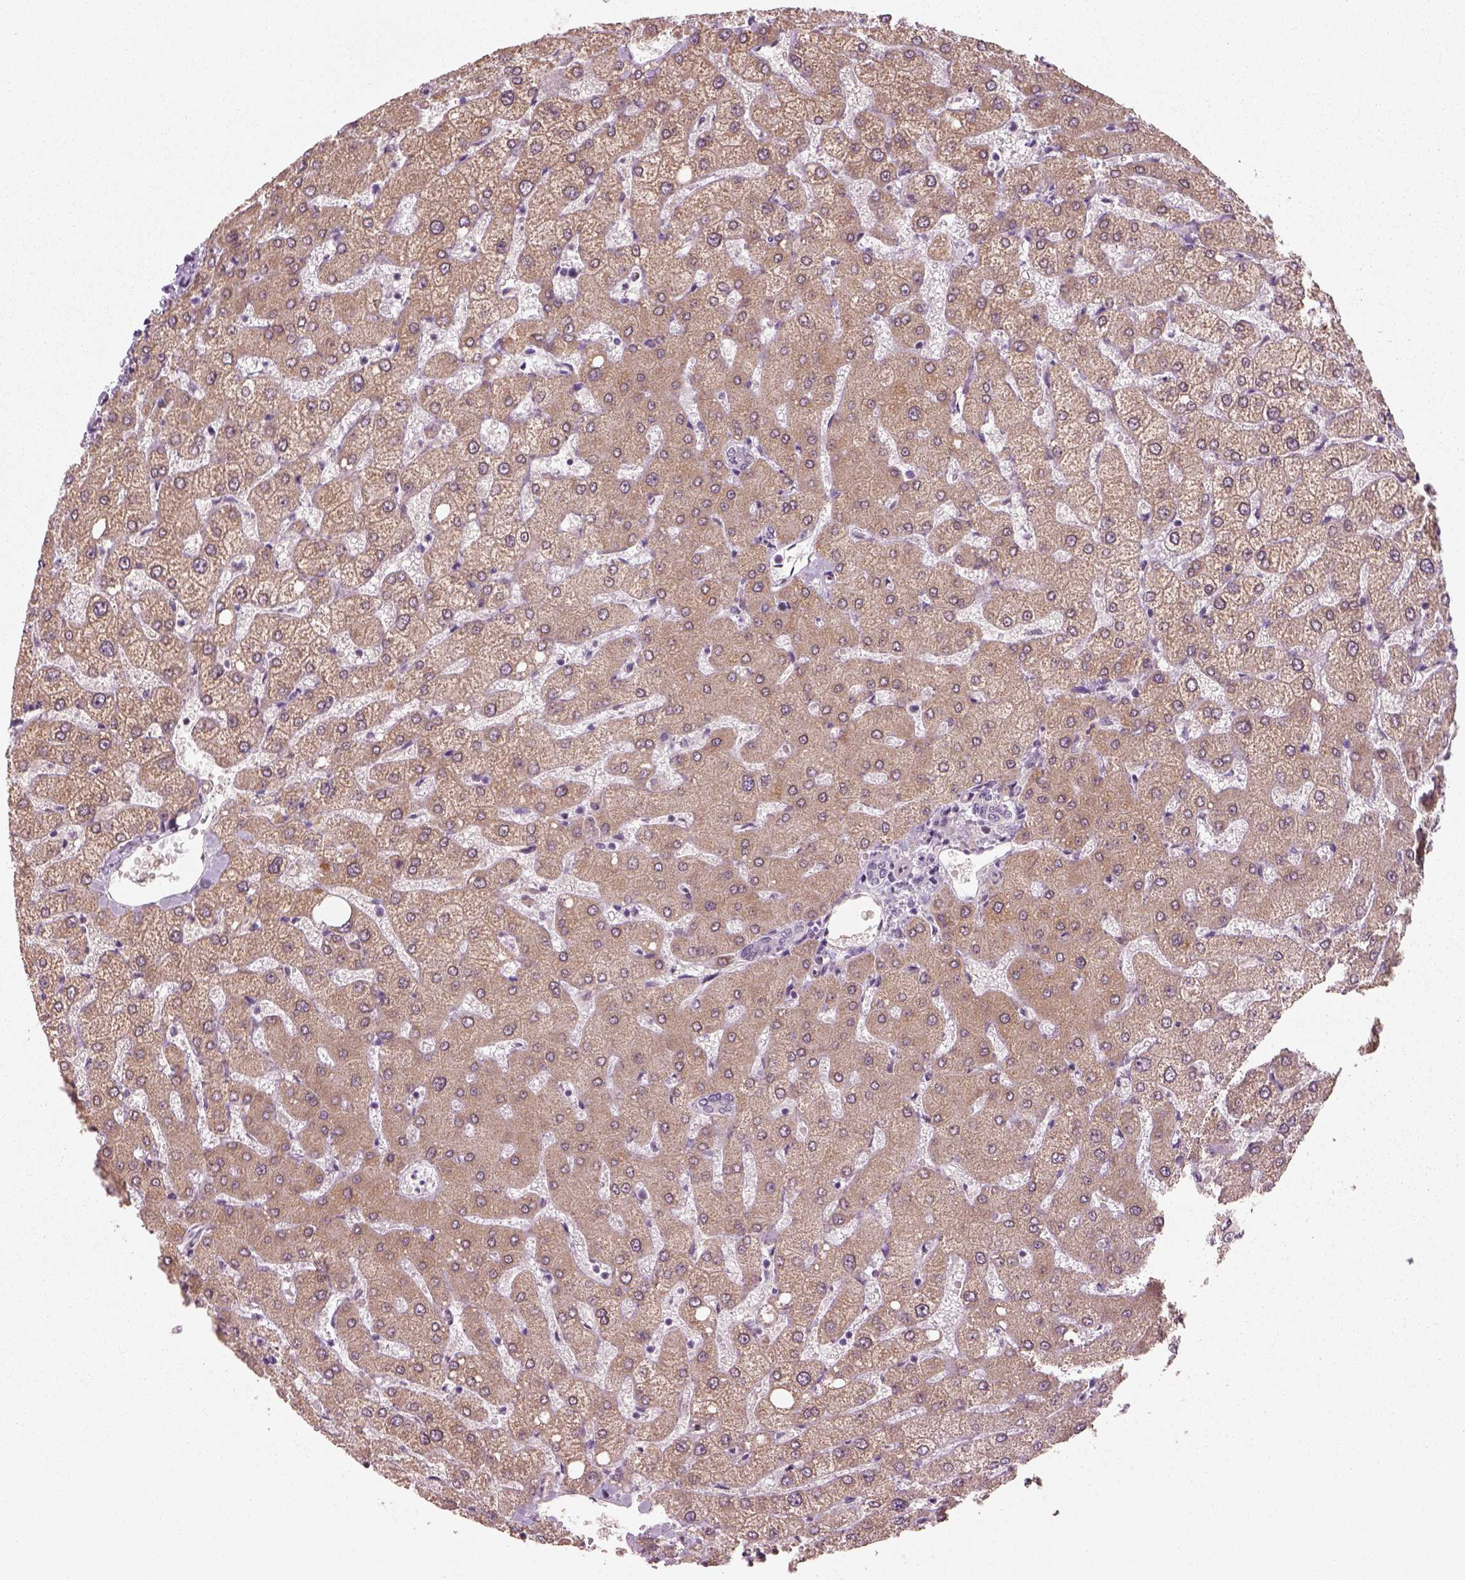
{"staining": {"intensity": "negative", "quantity": "none", "location": "none"}, "tissue": "liver", "cell_type": "Cholangiocytes", "image_type": "normal", "snomed": [{"axis": "morphology", "description": "Normal tissue, NOS"}, {"axis": "topography", "description": "Liver"}], "caption": "There is no significant staining in cholangiocytes of liver. The staining is performed using DAB (3,3'-diaminobenzidine) brown chromogen with nuclei counter-stained in using hematoxylin.", "gene": "NAT8B", "patient": {"sex": "female", "age": 54}}